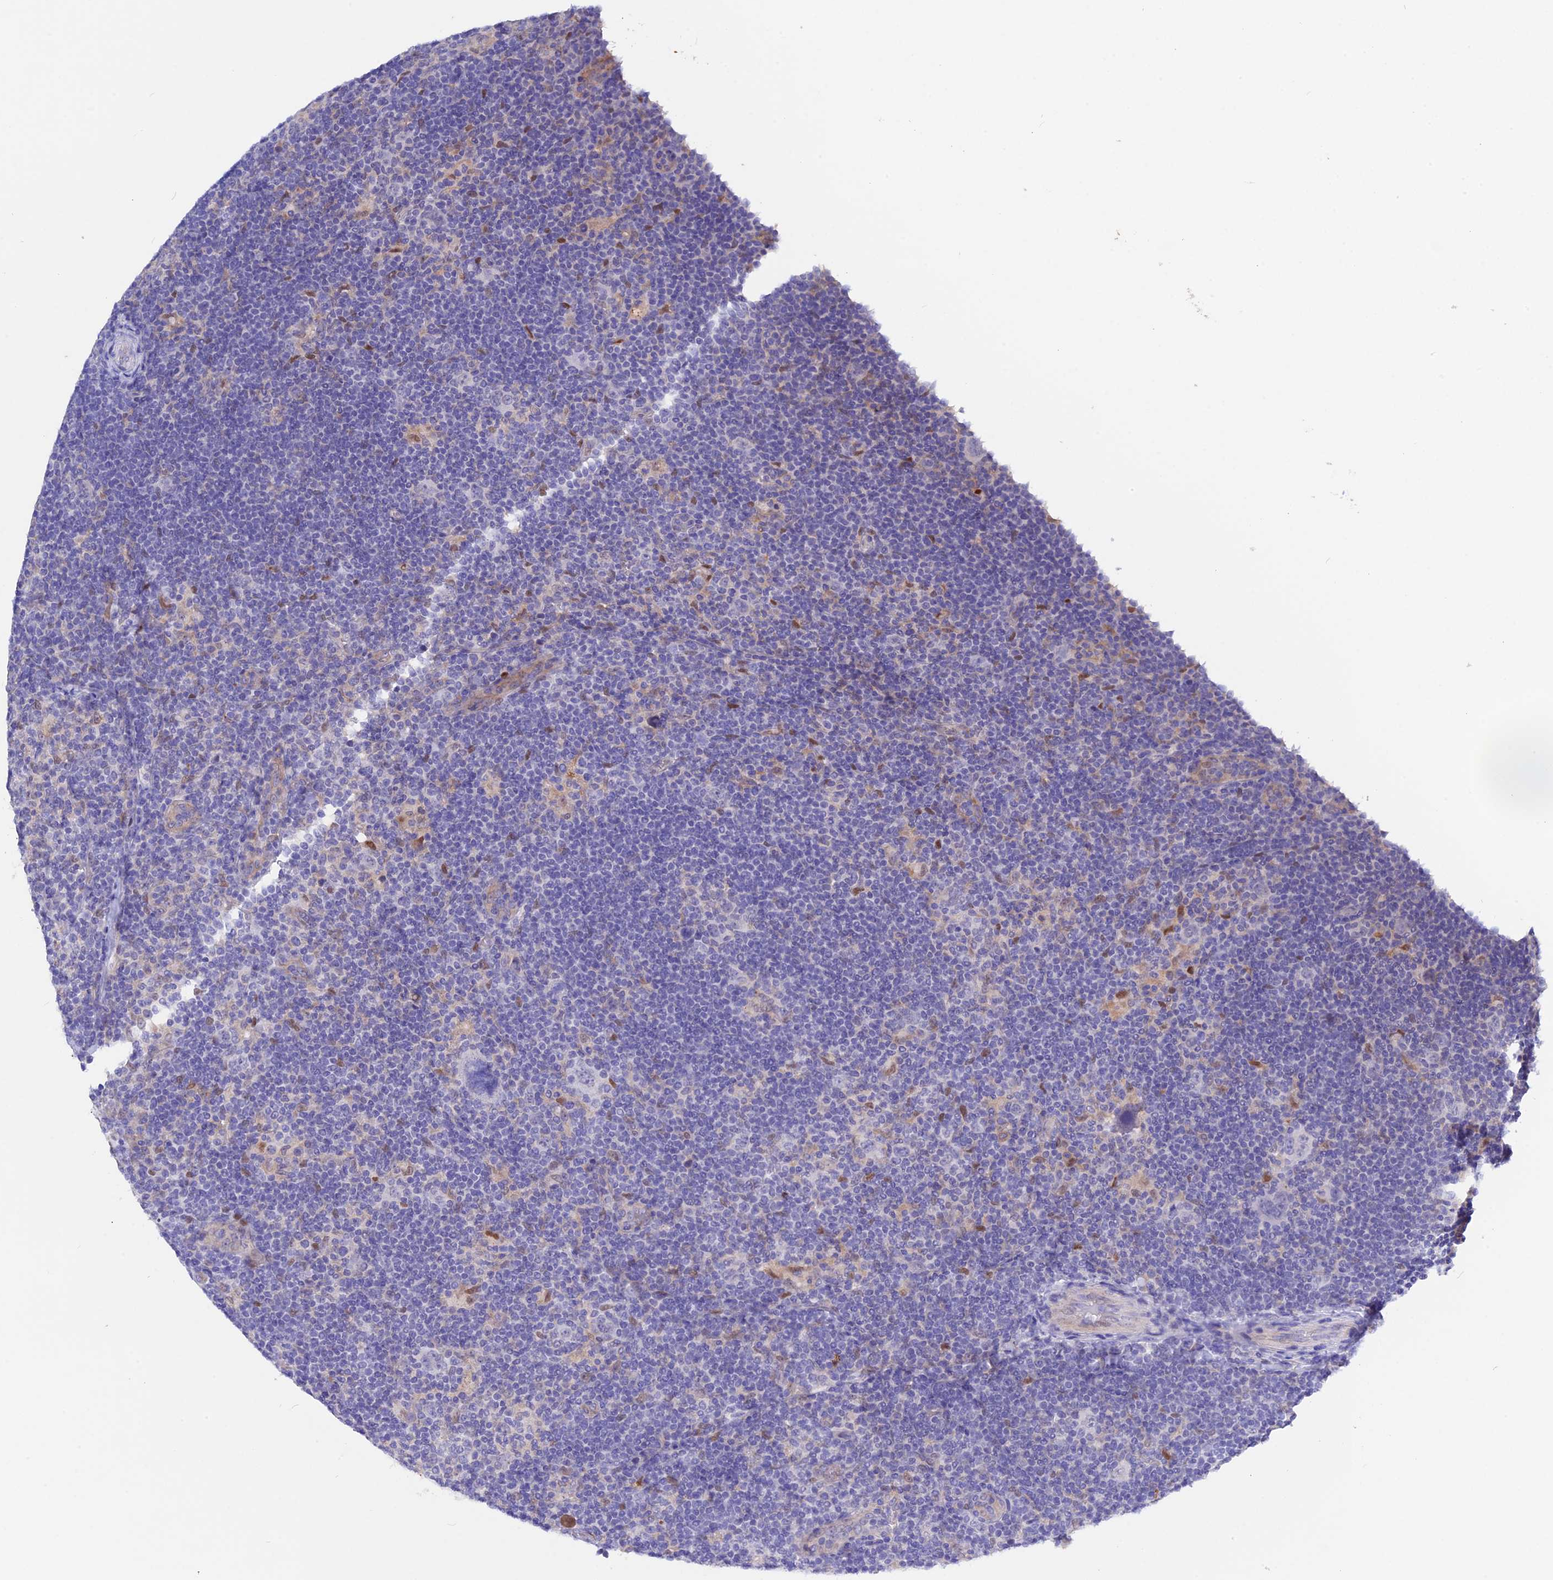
{"staining": {"intensity": "negative", "quantity": "none", "location": "none"}, "tissue": "lymphoma", "cell_type": "Tumor cells", "image_type": "cancer", "snomed": [{"axis": "morphology", "description": "Hodgkin's disease, NOS"}, {"axis": "topography", "description": "Lymph node"}], "caption": "DAB immunohistochemical staining of Hodgkin's disease shows no significant positivity in tumor cells.", "gene": "GK5", "patient": {"sex": "female", "age": 57}}